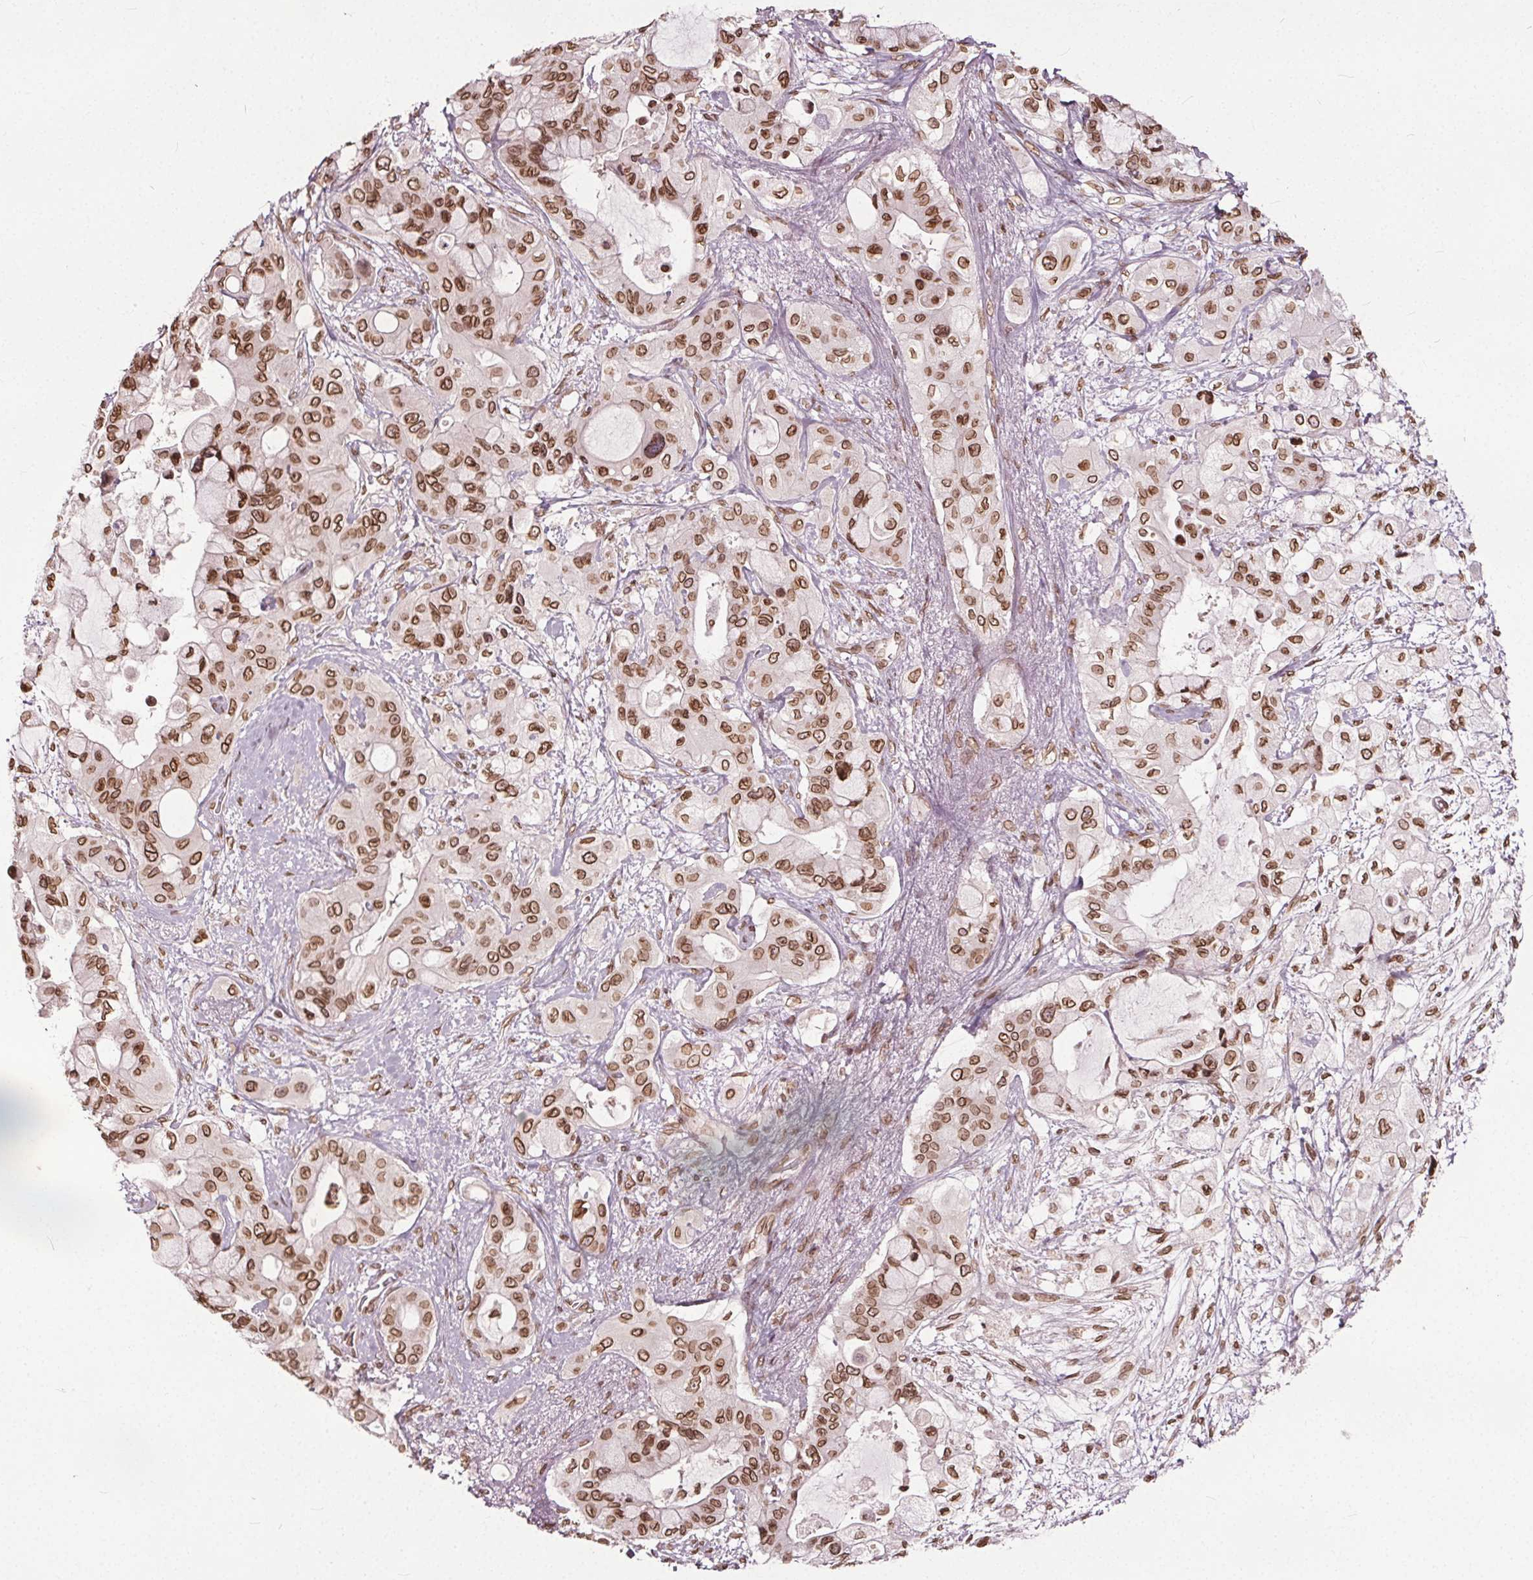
{"staining": {"intensity": "moderate", "quantity": ">75%", "location": "cytoplasmic/membranous,nuclear"}, "tissue": "pancreatic cancer", "cell_type": "Tumor cells", "image_type": "cancer", "snomed": [{"axis": "morphology", "description": "Adenocarcinoma, NOS"}, {"axis": "topography", "description": "Pancreas"}], "caption": "Tumor cells show medium levels of moderate cytoplasmic/membranous and nuclear expression in approximately >75% of cells in human pancreatic adenocarcinoma.", "gene": "TTC39C", "patient": {"sex": "male", "age": 71}}